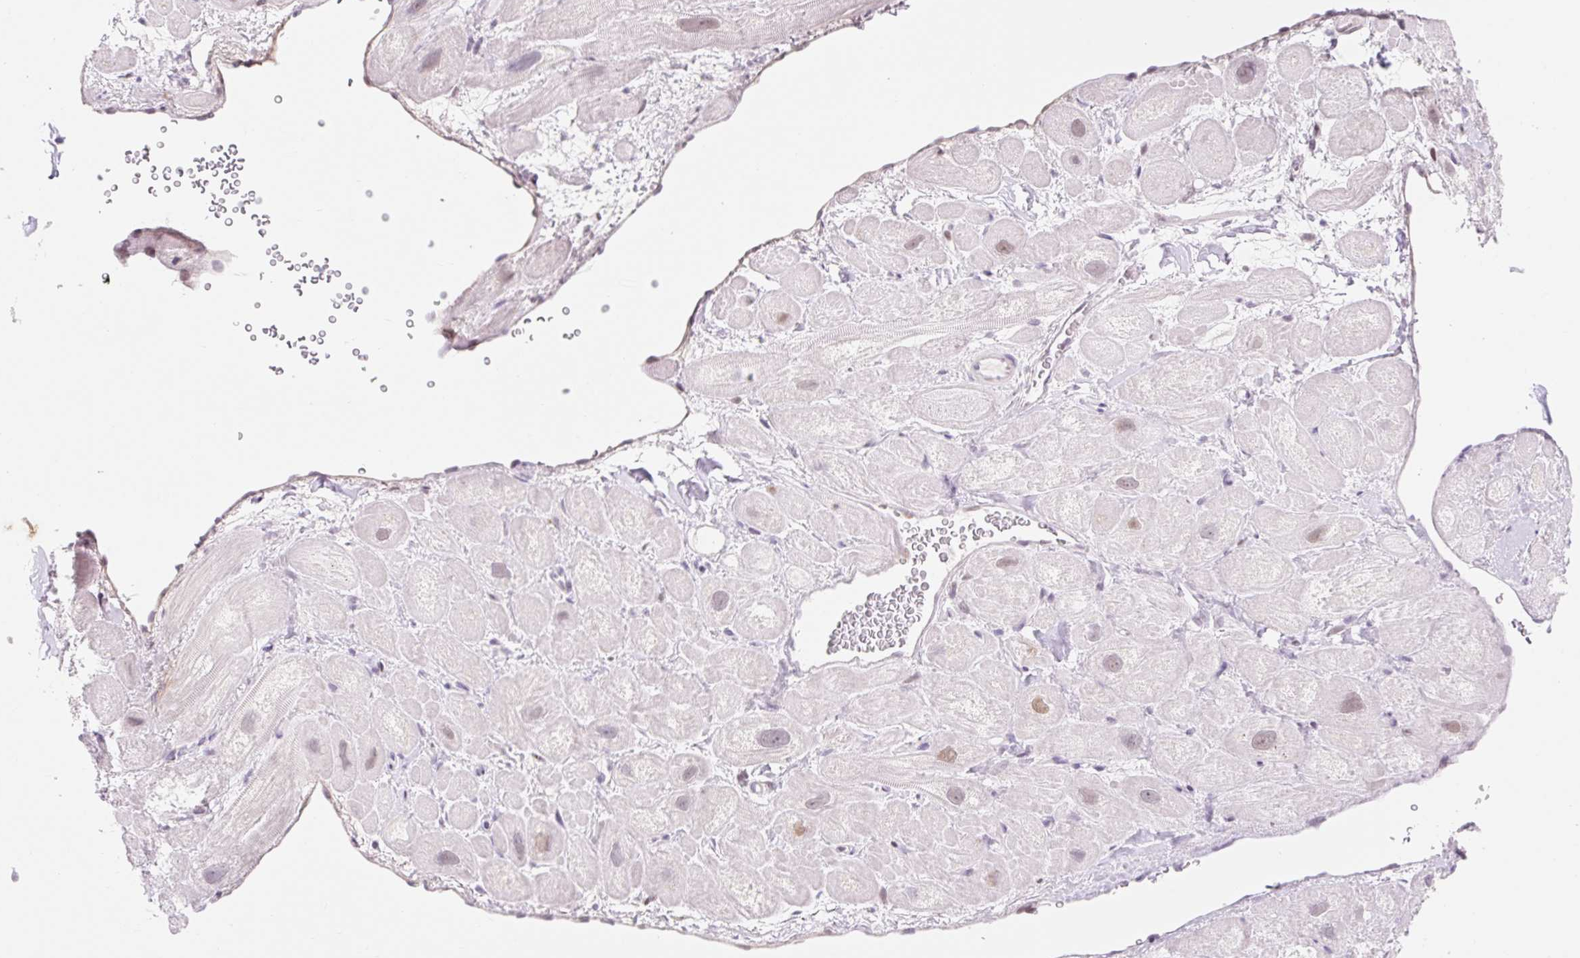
{"staining": {"intensity": "weak", "quantity": "25%-75%", "location": "nuclear"}, "tissue": "heart muscle", "cell_type": "Cardiomyocytes", "image_type": "normal", "snomed": [{"axis": "morphology", "description": "Normal tissue, NOS"}, {"axis": "topography", "description": "Heart"}], "caption": "Cardiomyocytes display low levels of weak nuclear expression in about 25%-75% of cells in normal human heart muscle. The staining is performed using DAB (3,3'-diaminobenzidine) brown chromogen to label protein expression. The nuclei are counter-stained blue using hematoxylin.", "gene": "H2BW1", "patient": {"sex": "male", "age": 49}}